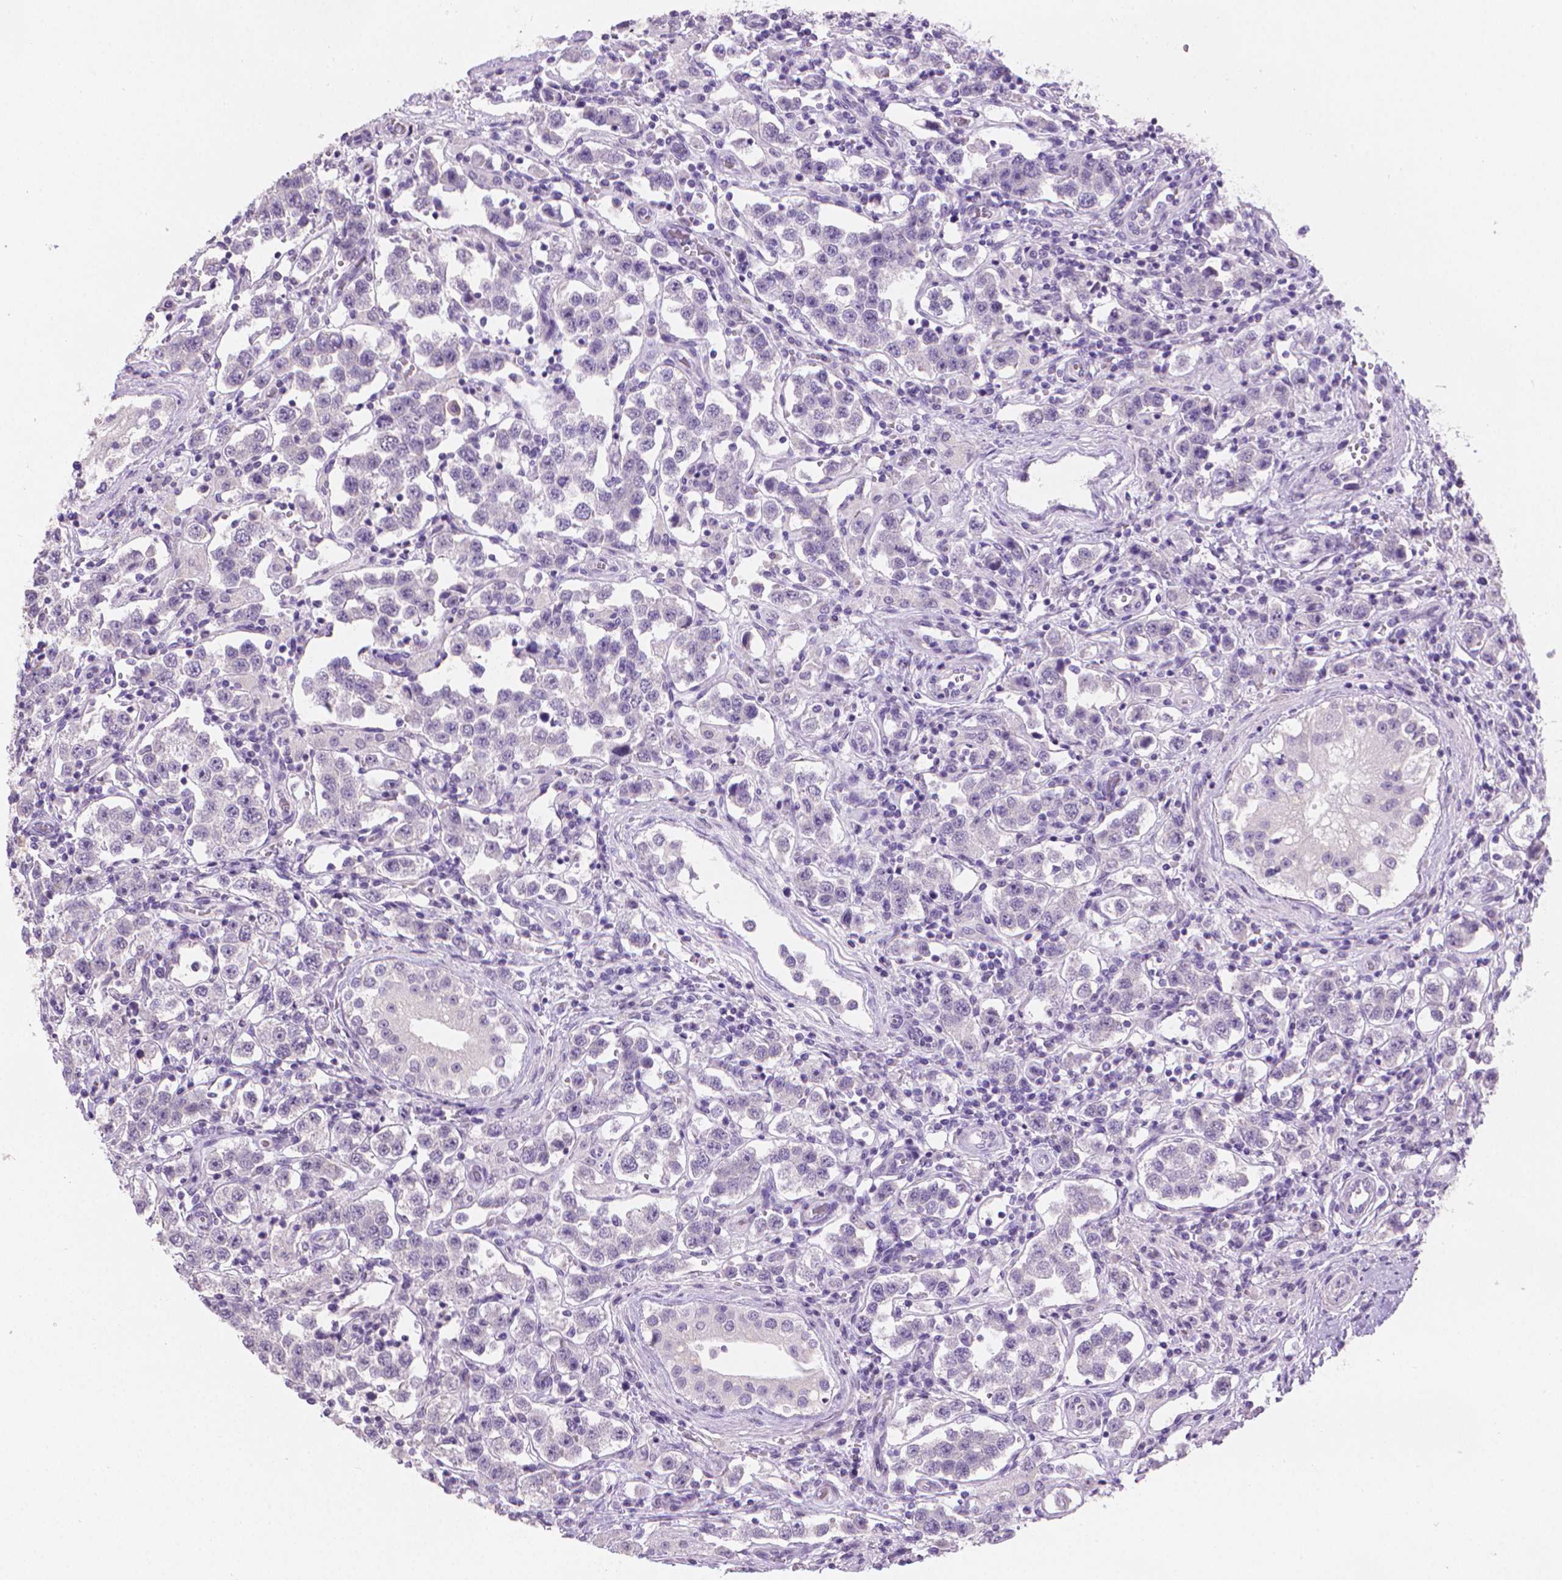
{"staining": {"intensity": "negative", "quantity": "none", "location": "none"}, "tissue": "testis cancer", "cell_type": "Tumor cells", "image_type": "cancer", "snomed": [{"axis": "morphology", "description": "Seminoma, NOS"}, {"axis": "topography", "description": "Testis"}], "caption": "Immunohistochemistry (IHC) histopathology image of seminoma (testis) stained for a protein (brown), which displays no staining in tumor cells.", "gene": "TNNI2", "patient": {"sex": "male", "age": 37}}